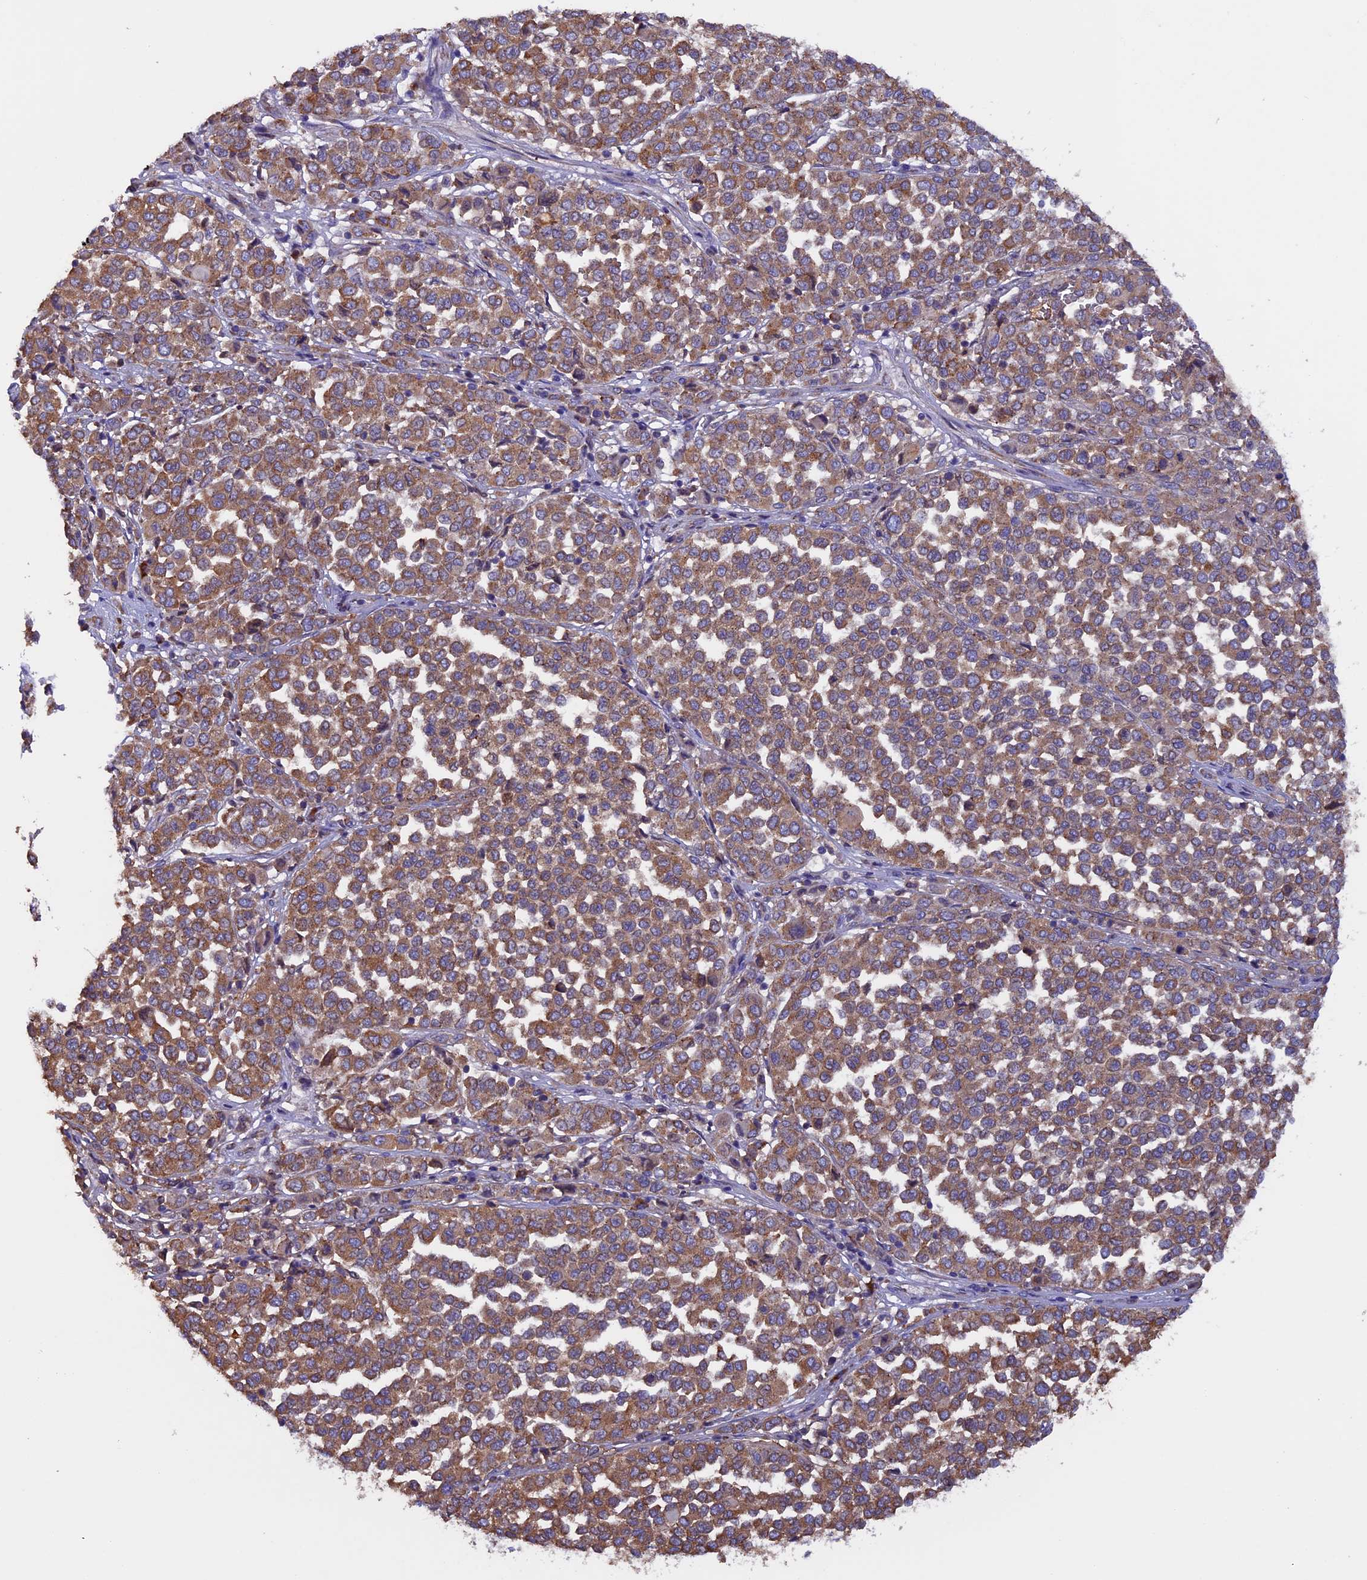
{"staining": {"intensity": "moderate", "quantity": ">75%", "location": "cytoplasmic/membranous"}, "tissue": "melanoma", "cell_type": "Tumor cells", "image_type": "cancer", "snomed": [{"axis": "morphology", "description": "Malignant melanoma, Metastatic site"}, {"axis": "topography", "description": "Pancreas"}], "caption": "Immunohistochemistry (DAB) staining of malignant melanoma (metastatic site) demonstrates moderate cytoplasmic/membranous protein staining in approximately >75% of tumor cells.", "gene": "BTBD3", "patient": {"sex": "female", "age": 30}}